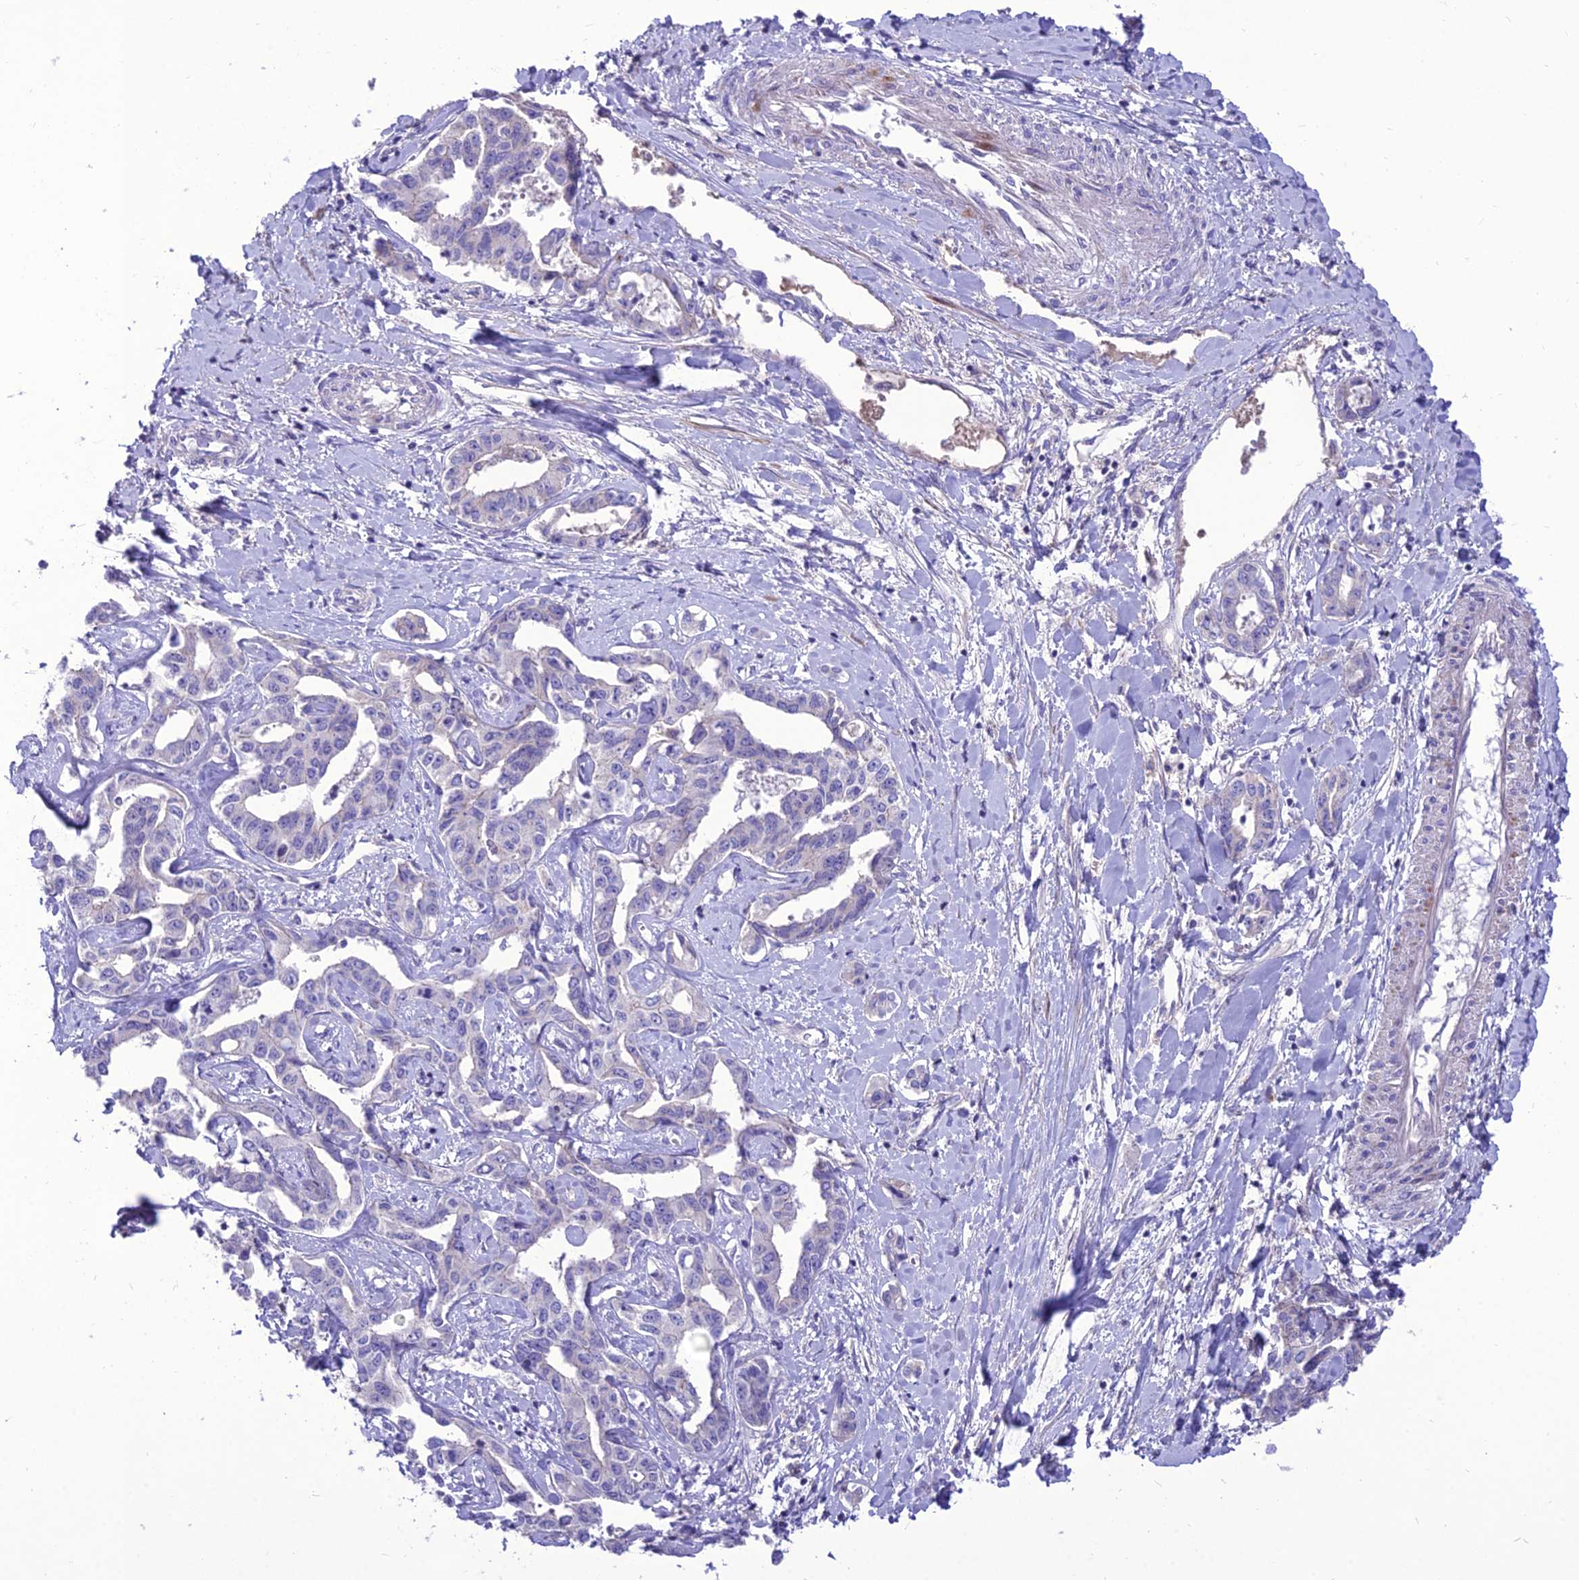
{"staining": {"intensity": "negative", "quantity": "none", "location": "none"}, "tissue": "liver cancer", "cell_type": "Tumor cells", "image_type": "cancer", "snomed": [{"axis": "morphology", "description": "Cholangiocarcinoma"}, {"axis": "topography", "description": "Liver"}], "caption": "Immunohistochemical staining of human liver cancer (cholangiocarcinoma) reveals no significant positivity in tumor cells. Nuclei are stained in blue.", "gene": "TEKT3", "patient": {"sex": "male", "age": 59}}